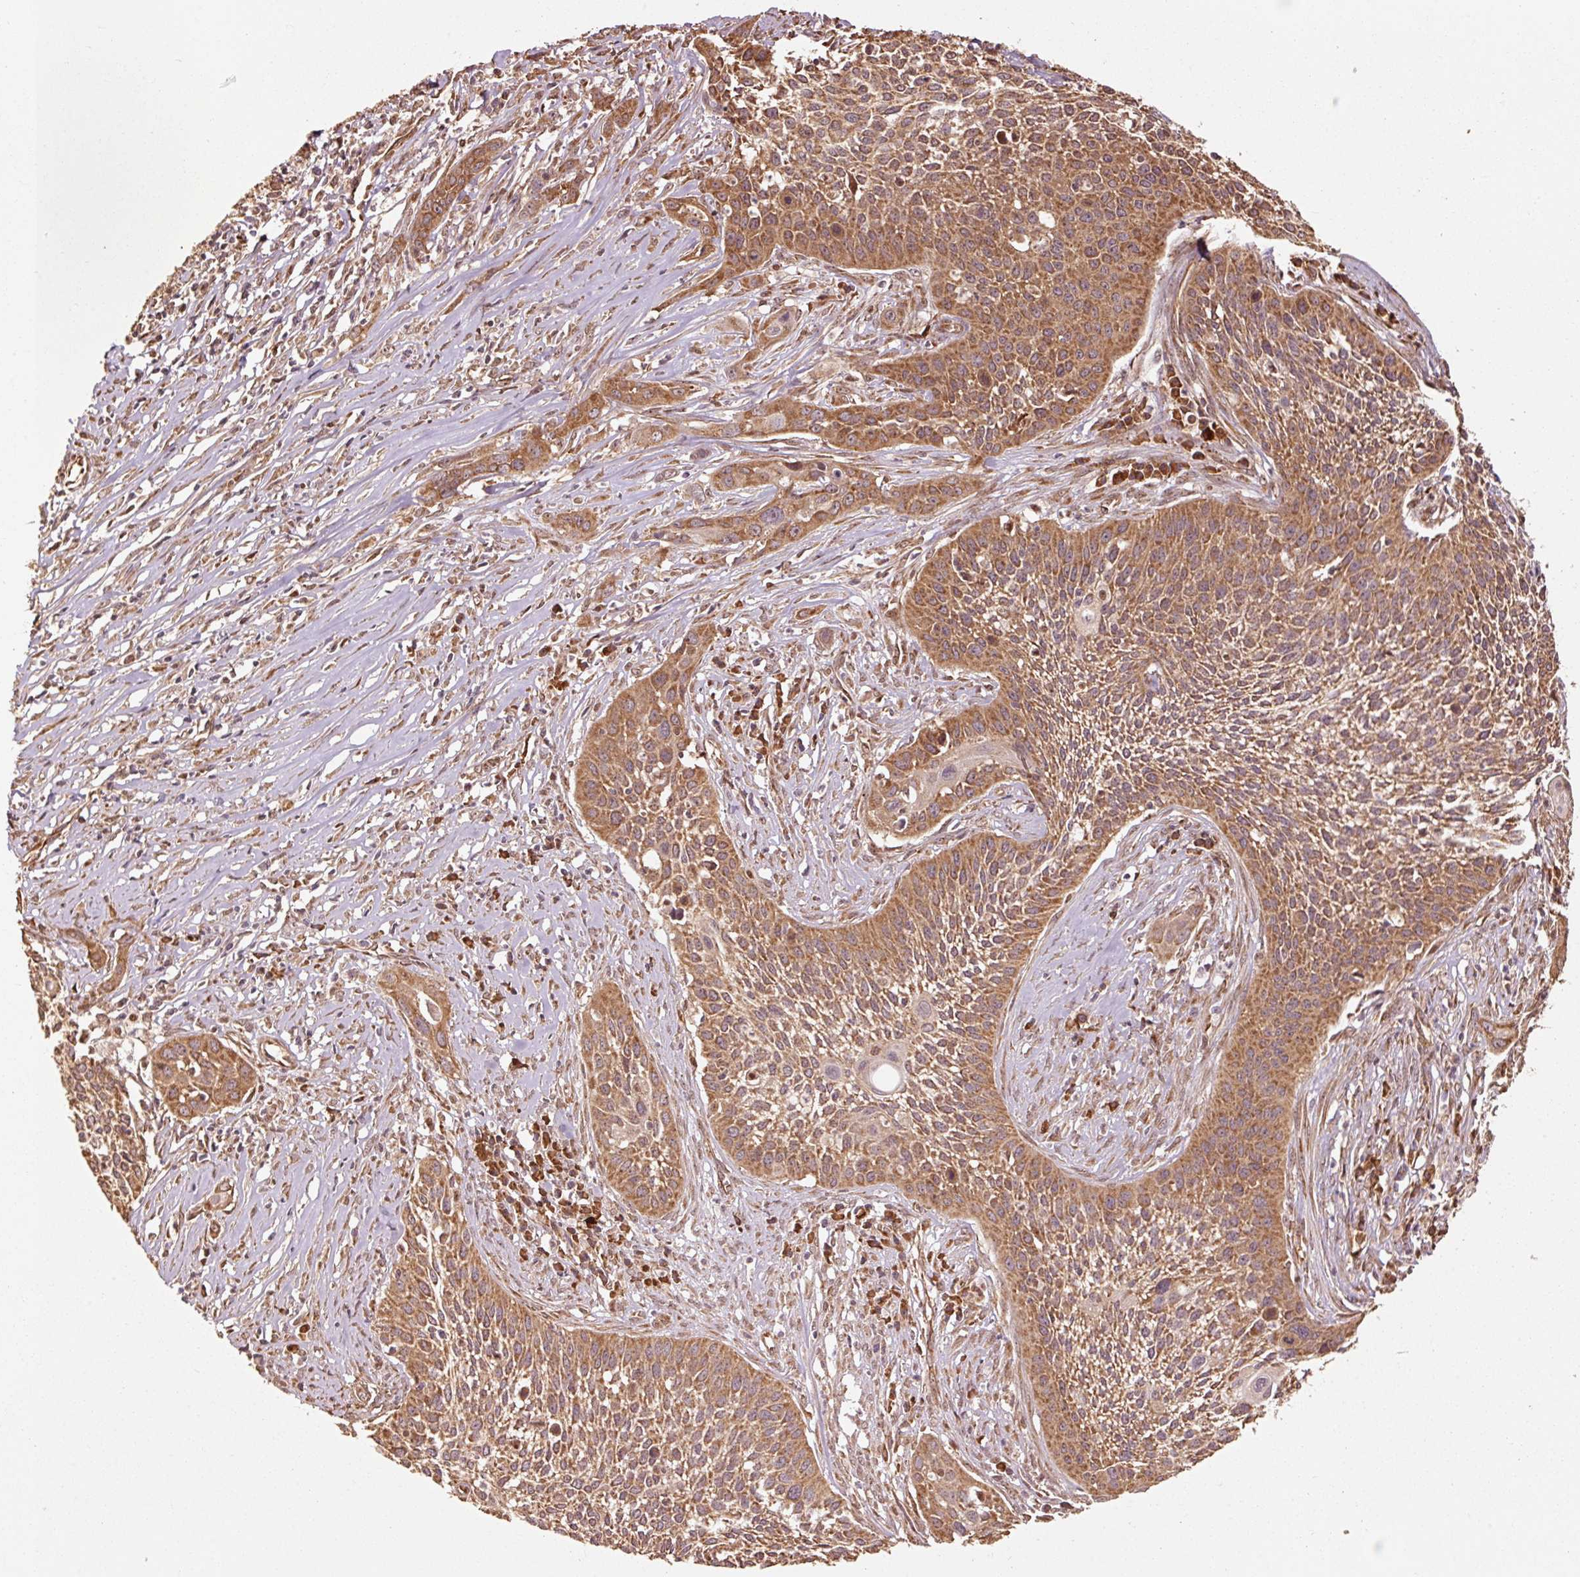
{"staining": {"intensity": "moderate", "quantity": ">75%", "location": "cytoplasmic/membranous"}, "tissue": "cervical cancer", "cell_type": "Tumor cells", "image_type": "cancer", "snomed": [{"axis": "morphology", "description": "Squamous cell carcinoma, NOS"}, {"axis": "topography", "description": "Cervix"}], "caption": "An IHC micrograph of tumor tissue is shown. Protein staining in brown highlights moderate cytoplasmic/membranous positivity in cervical squamous cell carcinoma within tumor cells.", "gene": "MRPL16", "patient": {"sex": "female", "age": 34}}